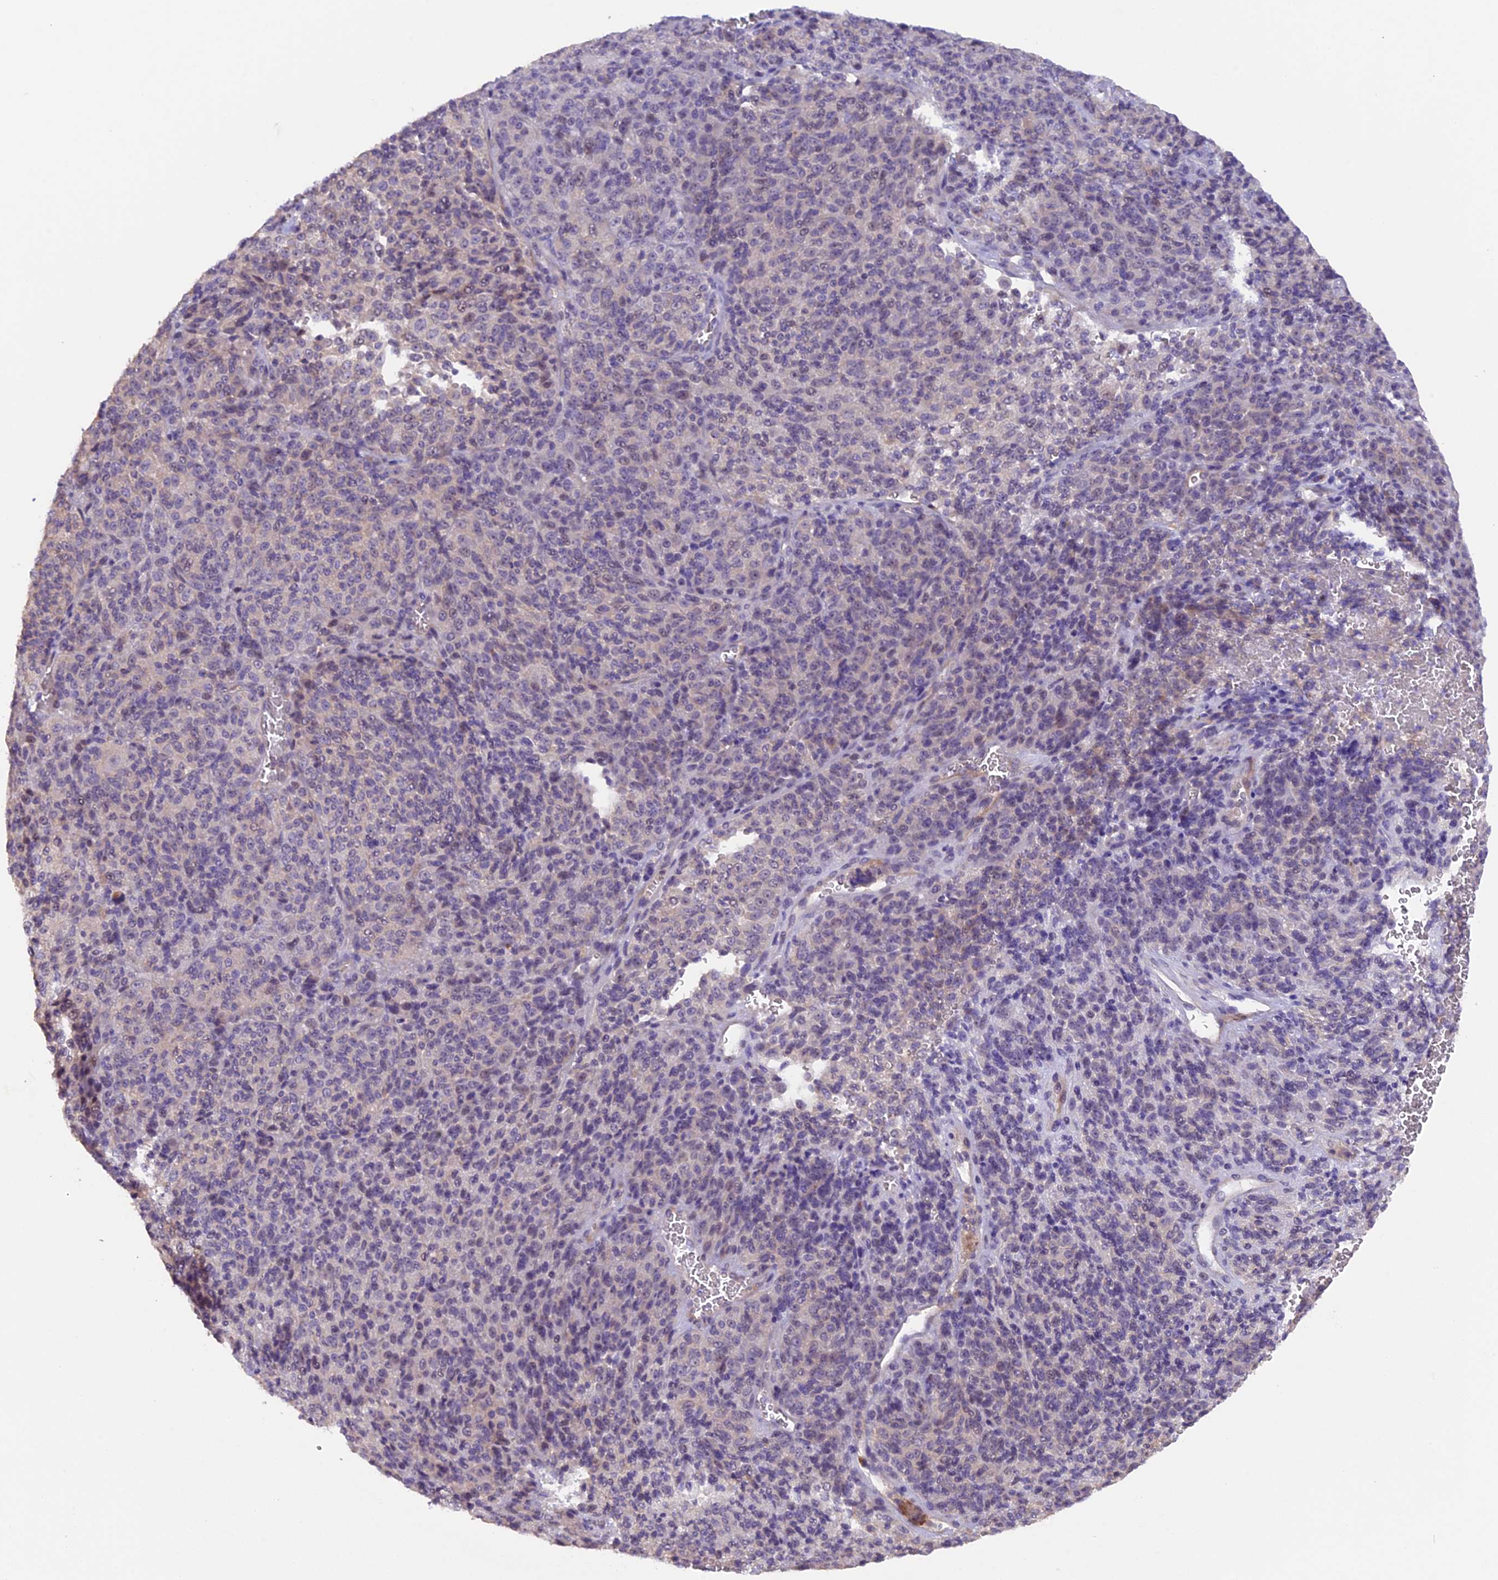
{"staining": {"intensity": "negative", "quantity": "none", "location": "none"}, "tissue": "melanoma", "cell_type": "Tumor cells", "image_type": "cancer", "snomed": [{"axis": "morphology", "description": "Malignant melanoma, Metastatic site"}, {"axis": "topography", "description": "Brain"}], "caption": "A high-resolution photomicrograph shows immunohistochemistry (IHC) staining of malignant melanoma (metastatic site), which demonstrates no significant positivity in tumor cells.", "gene": "GNB5", "patient": {"sex": "female", "age": 56}}